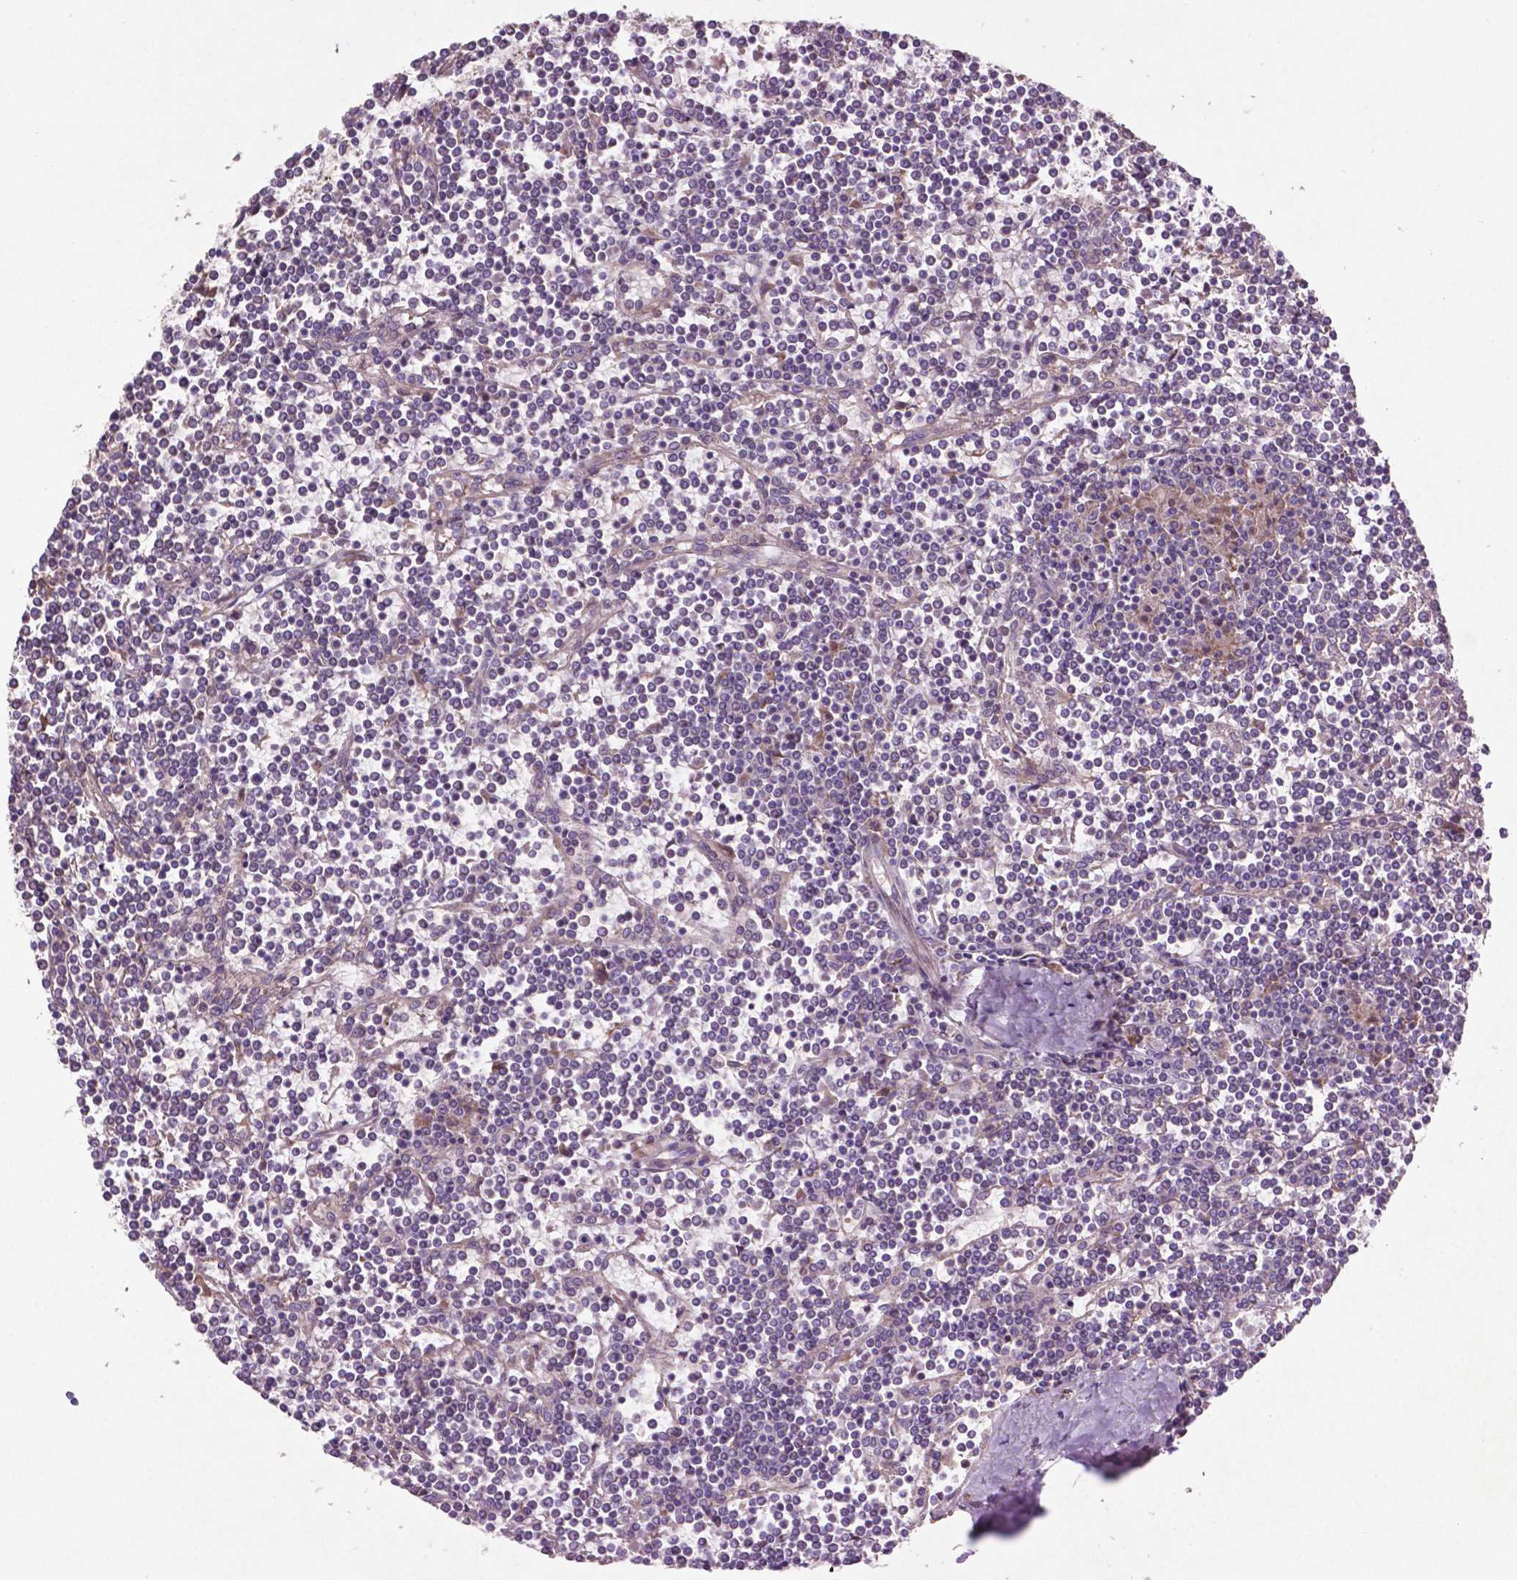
{"staining": {"intensity": "negative", "quantity": "none", "location": "none"}, "tissue": "lymphoma", "cell_type": "Tumor cells", "image_type": "cancer", "snomed": [{"axis": "morphology", "description": "Malignant lymphoma, non-Hodgkin's type, Low grade"}, {"axis": "topography", "description": "Spleen"}], "caption": "Tumor cells show no significant protein positivity in malignant lymphoma, non-Hodgkin's type (low-grade).", "gene": "MBTPS1", "patient": {"sex": "female", "age": 19}}